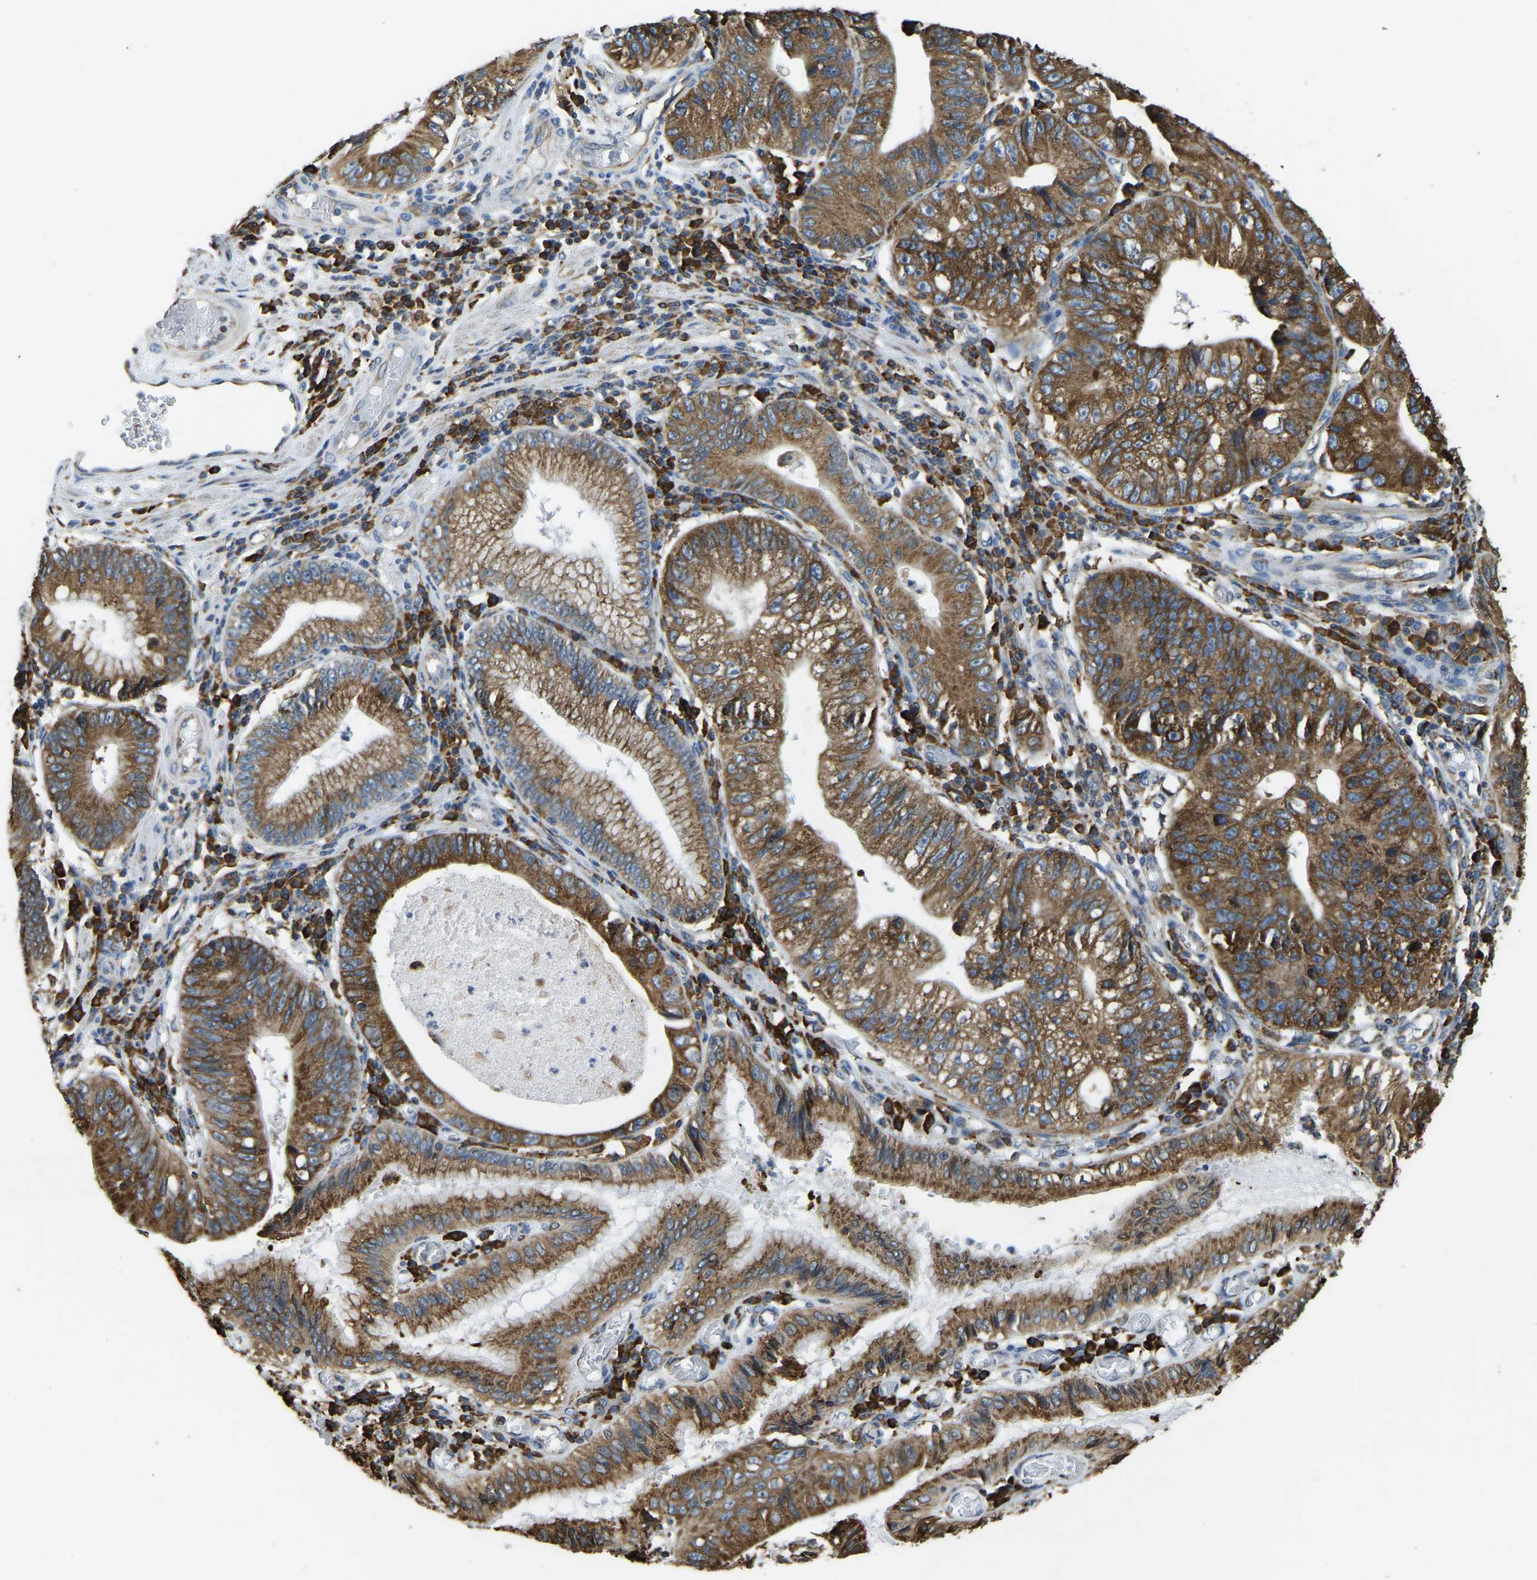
{"staining": {"intensity": "strong", "quantity": ">75%", "location": "cytoplasmic/membranous"}, "tissue": "stomach cancer", "cell_type": "Tumor cells", "image_type": "cancer", "snomed": [{"axis": "morphology", "description": "Adenocarcinoma, NOS"}, {"axis": "topography", "description": "Stomach"}], "caption": "The micrograph exhibits a brown stain indicating the presence of a protein in the cytoplasmic/membranous of tumor cells in stomach adenocarcinoma.", "gene": "RNF115", "patient": {"sex": "male", "age": 59}}